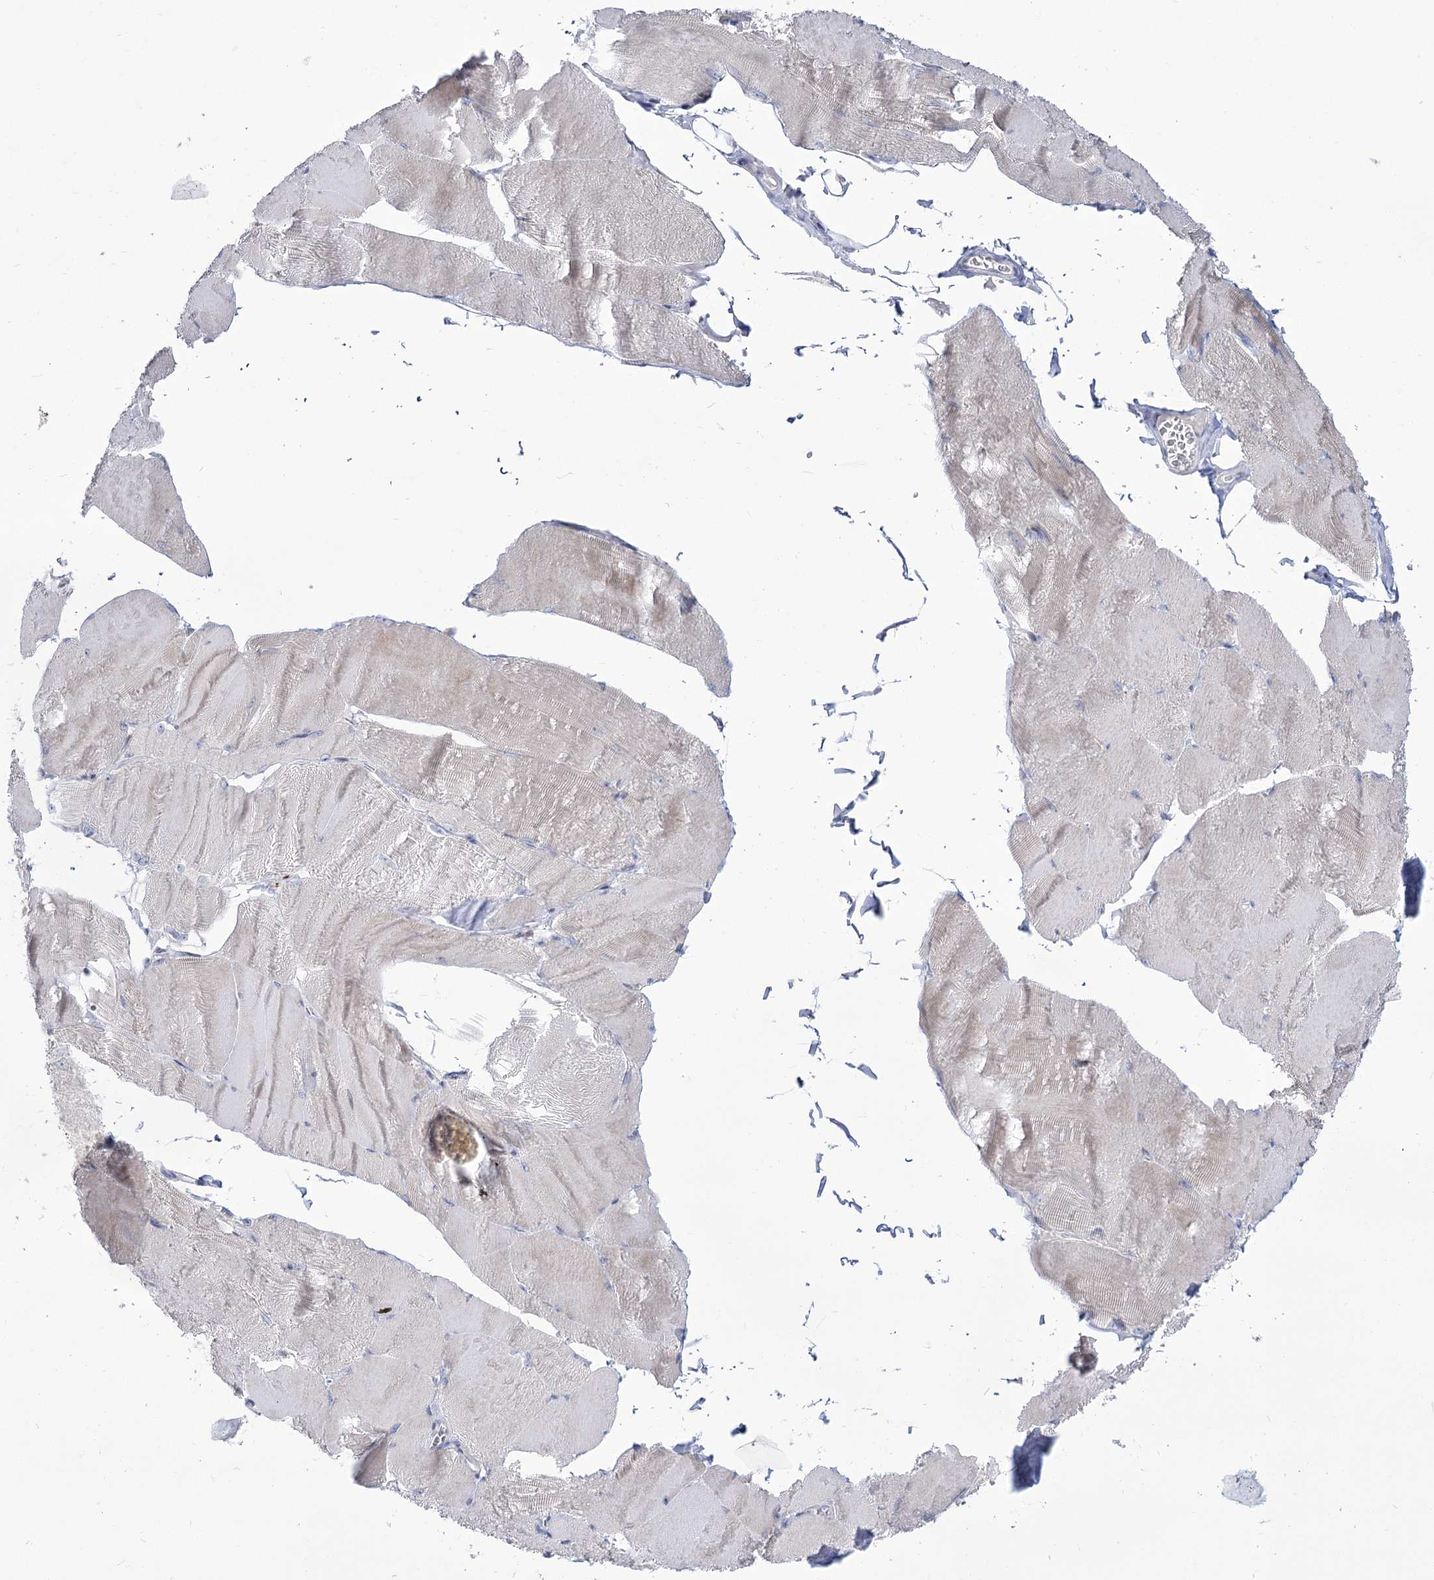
{"staining": {"intensity": "moderate", "quantity": "<25%", "location": "cytoplasmic/membranous"}, "tissue": "skeletal muscle", "cell_type": "Myocytes", "image_type": "normal", "snomed": [{"axis": "morphology", "description": "Normal tissue, NOS"}, {"axis": "morphology", "description": "Basal cell carcinoma"}, {"axis": "topography", "description": "Skeletal muscle"}], "caption": "Skeletal muscle stained with a brown dye displays moderate cytoplasmic/membranous positive positivity in about <25% of myocytes.", "gene": "SUOX", "patient": {"sex": "female", "age": 64}}